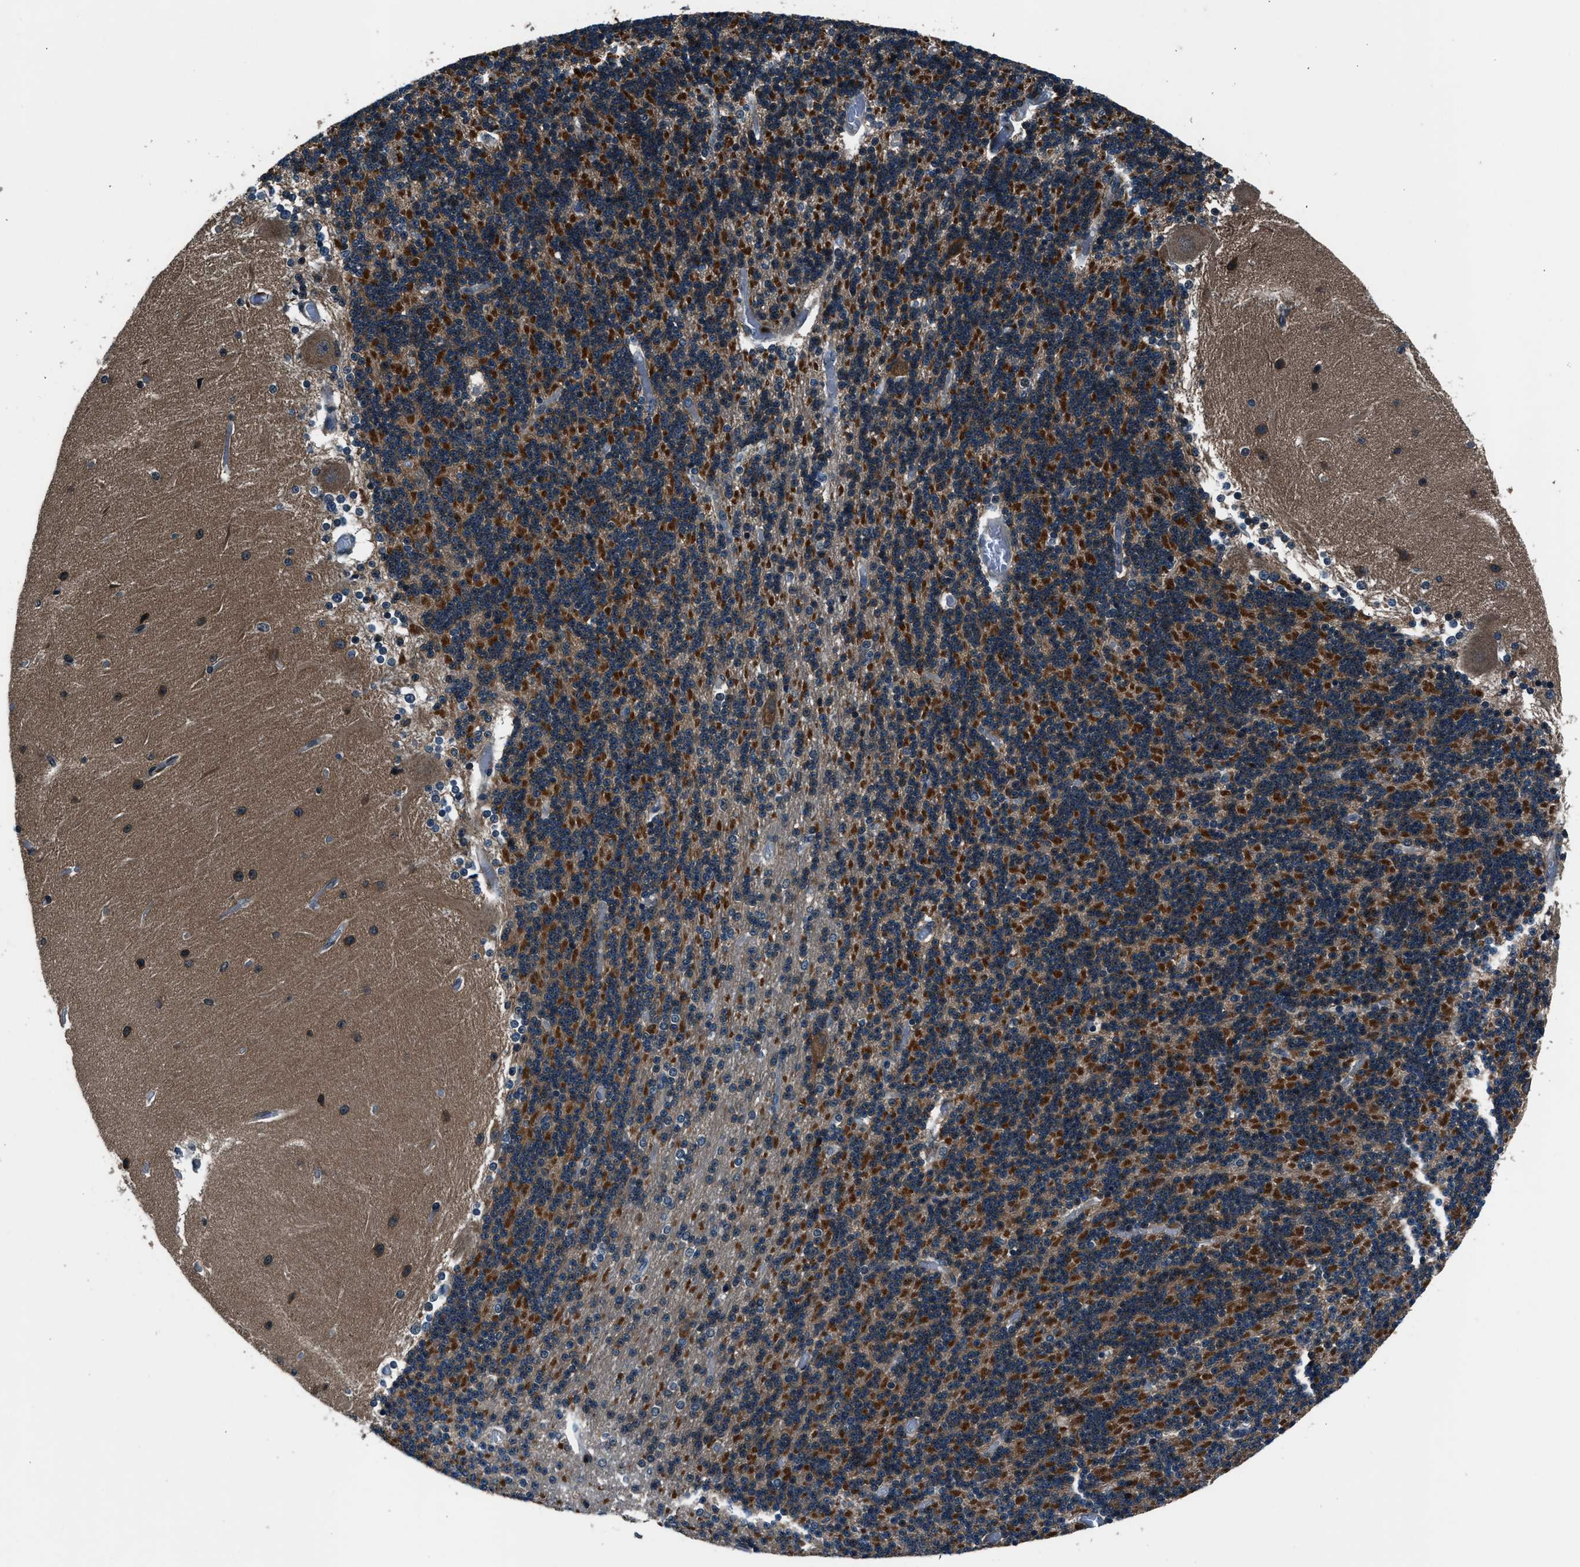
{"staining": {"intensity": "strong", "quantity": ">75%", "location": "cytoplasmic/membranous"}, "tissue": "cerebellum", "cell_type": "Cells in granular layer", "image_type": "normal", "snomed": [{"axis": "morphology", "description": "Normal tissue, NOS"}, {"axis": "topography", "description": "Cerebellum"}], "caption": "Human cerebellum stained for a protein (brown) exhibits strong cytoplasmic/membranous positive expression in approximately >75% of cells in granular layer.", "gene": "ARHGEF11", "patient": {"sex": "female", "age": 54}}